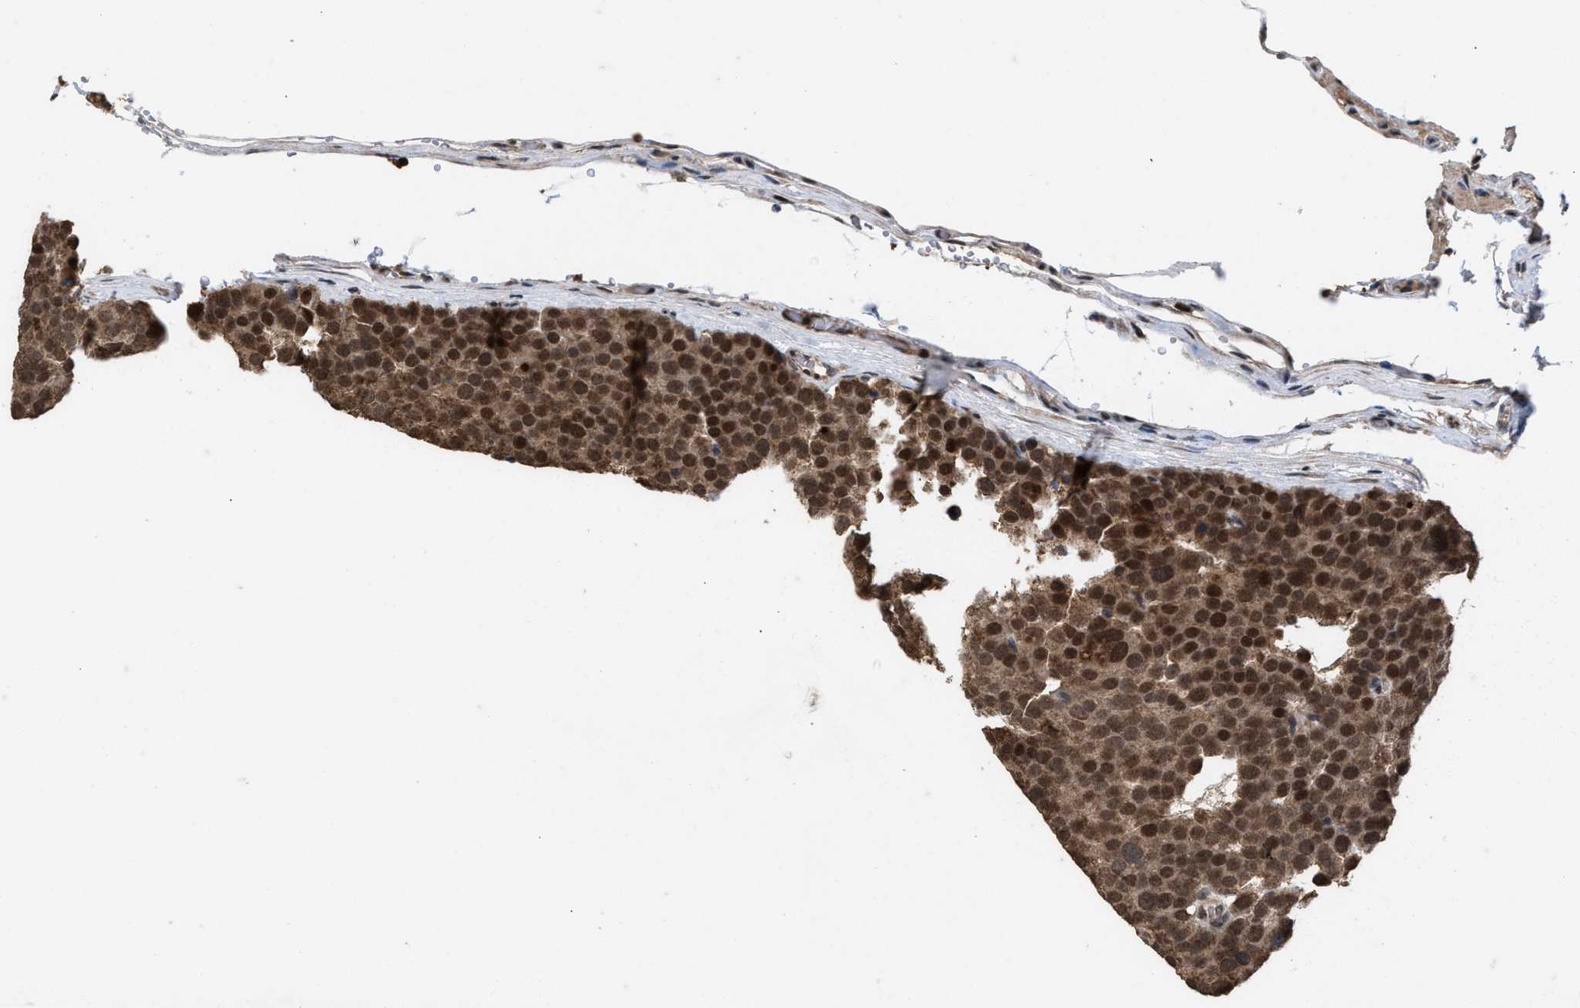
{"staining": {"intensity": "strong", "quantity": ">75%", "location": "cytoplasmic/membranous,nuclear"}, "tissue": "testis cancer", "cell_type": "Tumor cells", "image_type": "cancer", "snomed": [{"axis": "morphology", "description": "Seminoma, NOS"}, {"axis": "topography", "description": "Testis"}], "caption": "Human seminoma (testis) stained with a protein marker demonstrates strong staining in tumor cells.", "gene": "C9orf78", "patient": {"sex": "male", "age": 71}}